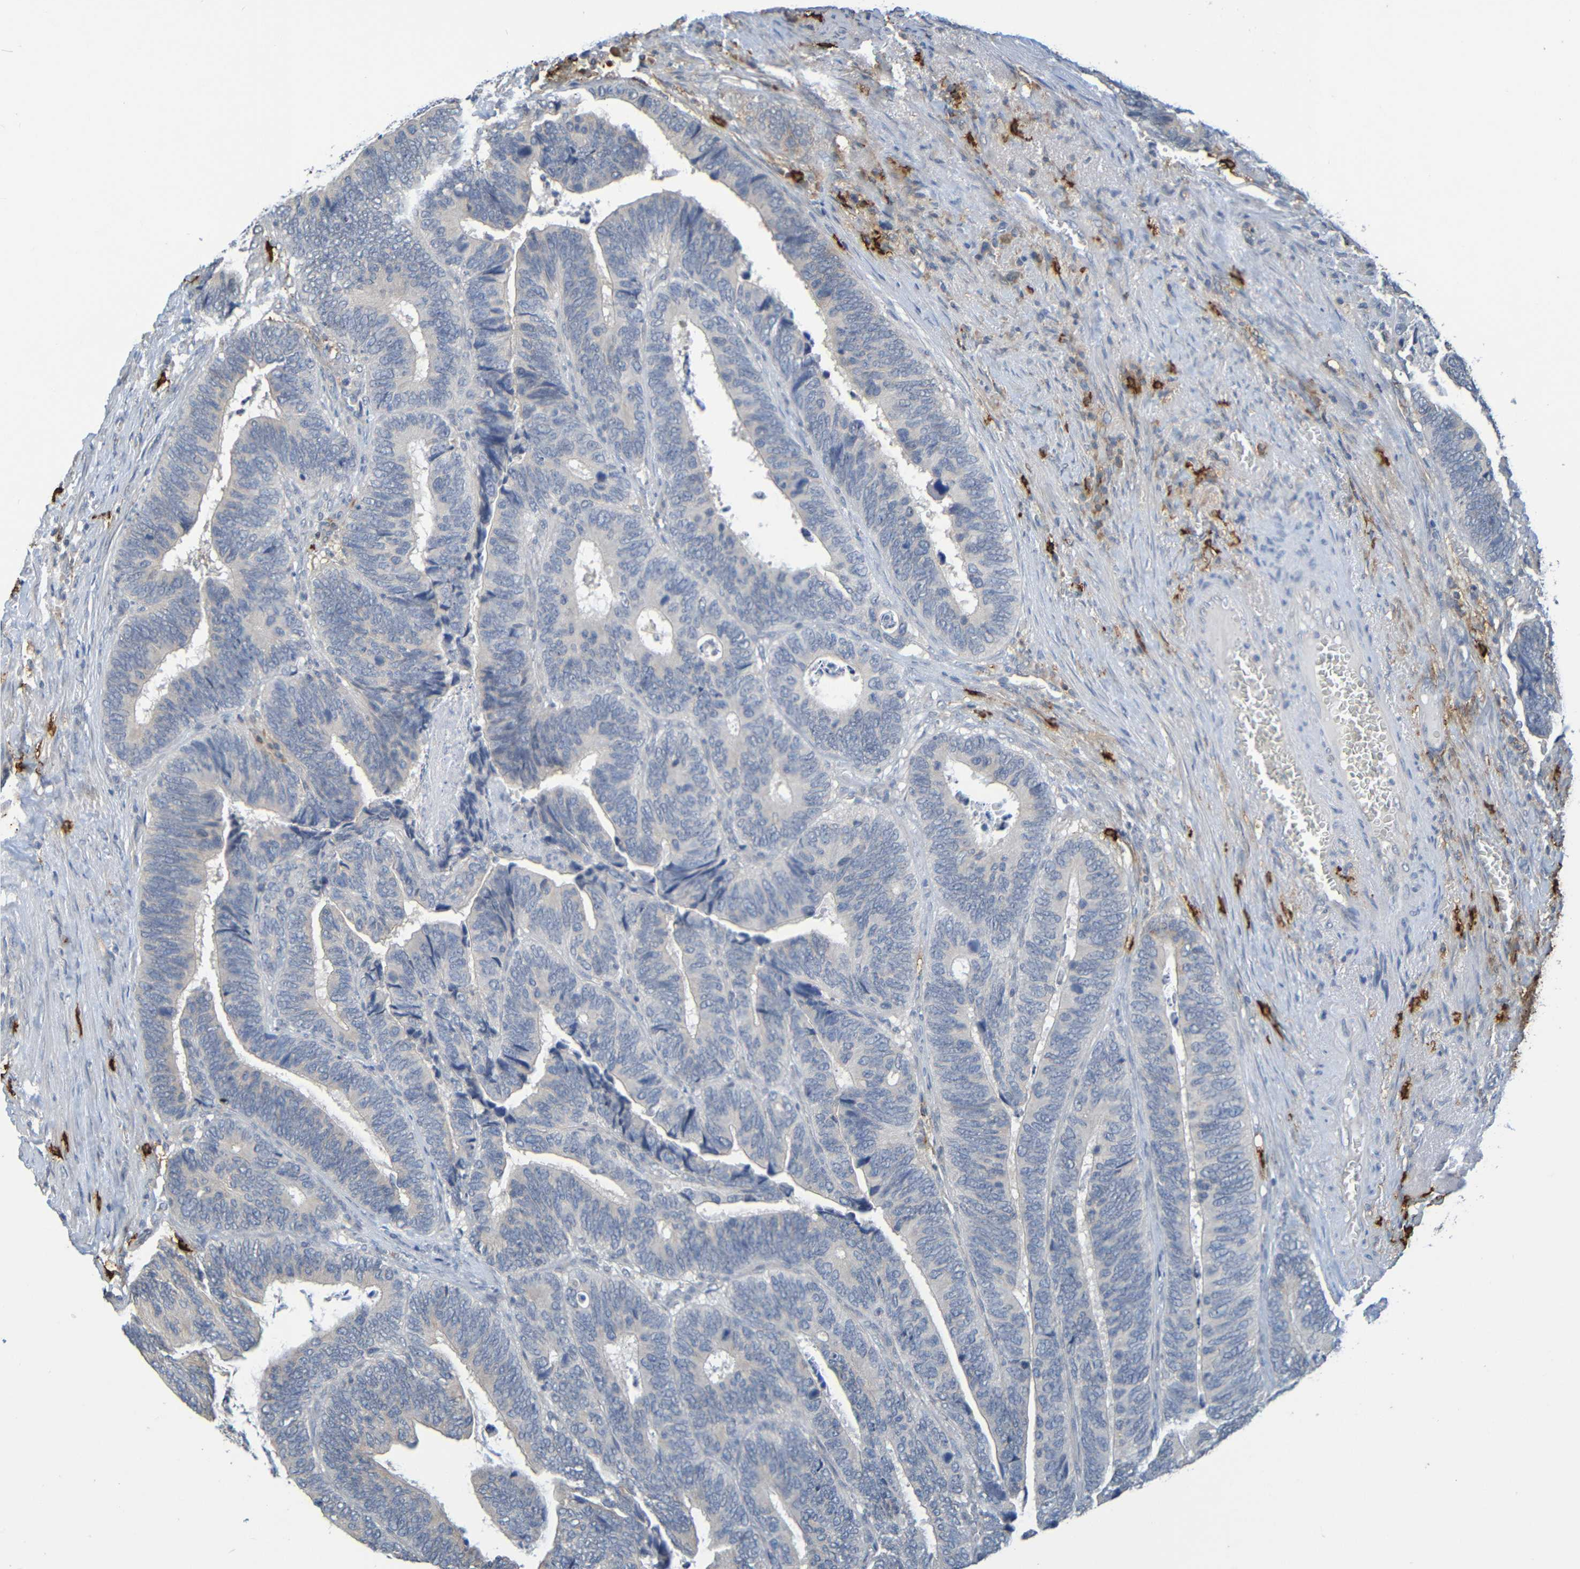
{"staining": {"intensity": "weak", "quantity": "<25%", "location": "cytoplasmic/membranous"}, "tissue": "colorectal cancer", "cell_type": "Tumor cells", "image_type": "cancer", "snomed": [{"axis": "morphology", "description": "Adenocarcinoma, NOS"}, {"axis": "topography", "description": "Colon"}], "caption": "The histopathology image reveals no significant expression in tumor cells of colorectal adenocarcinoma.", "gene": "C3AR1", "patient": {"sex": "male", "age": 72}}